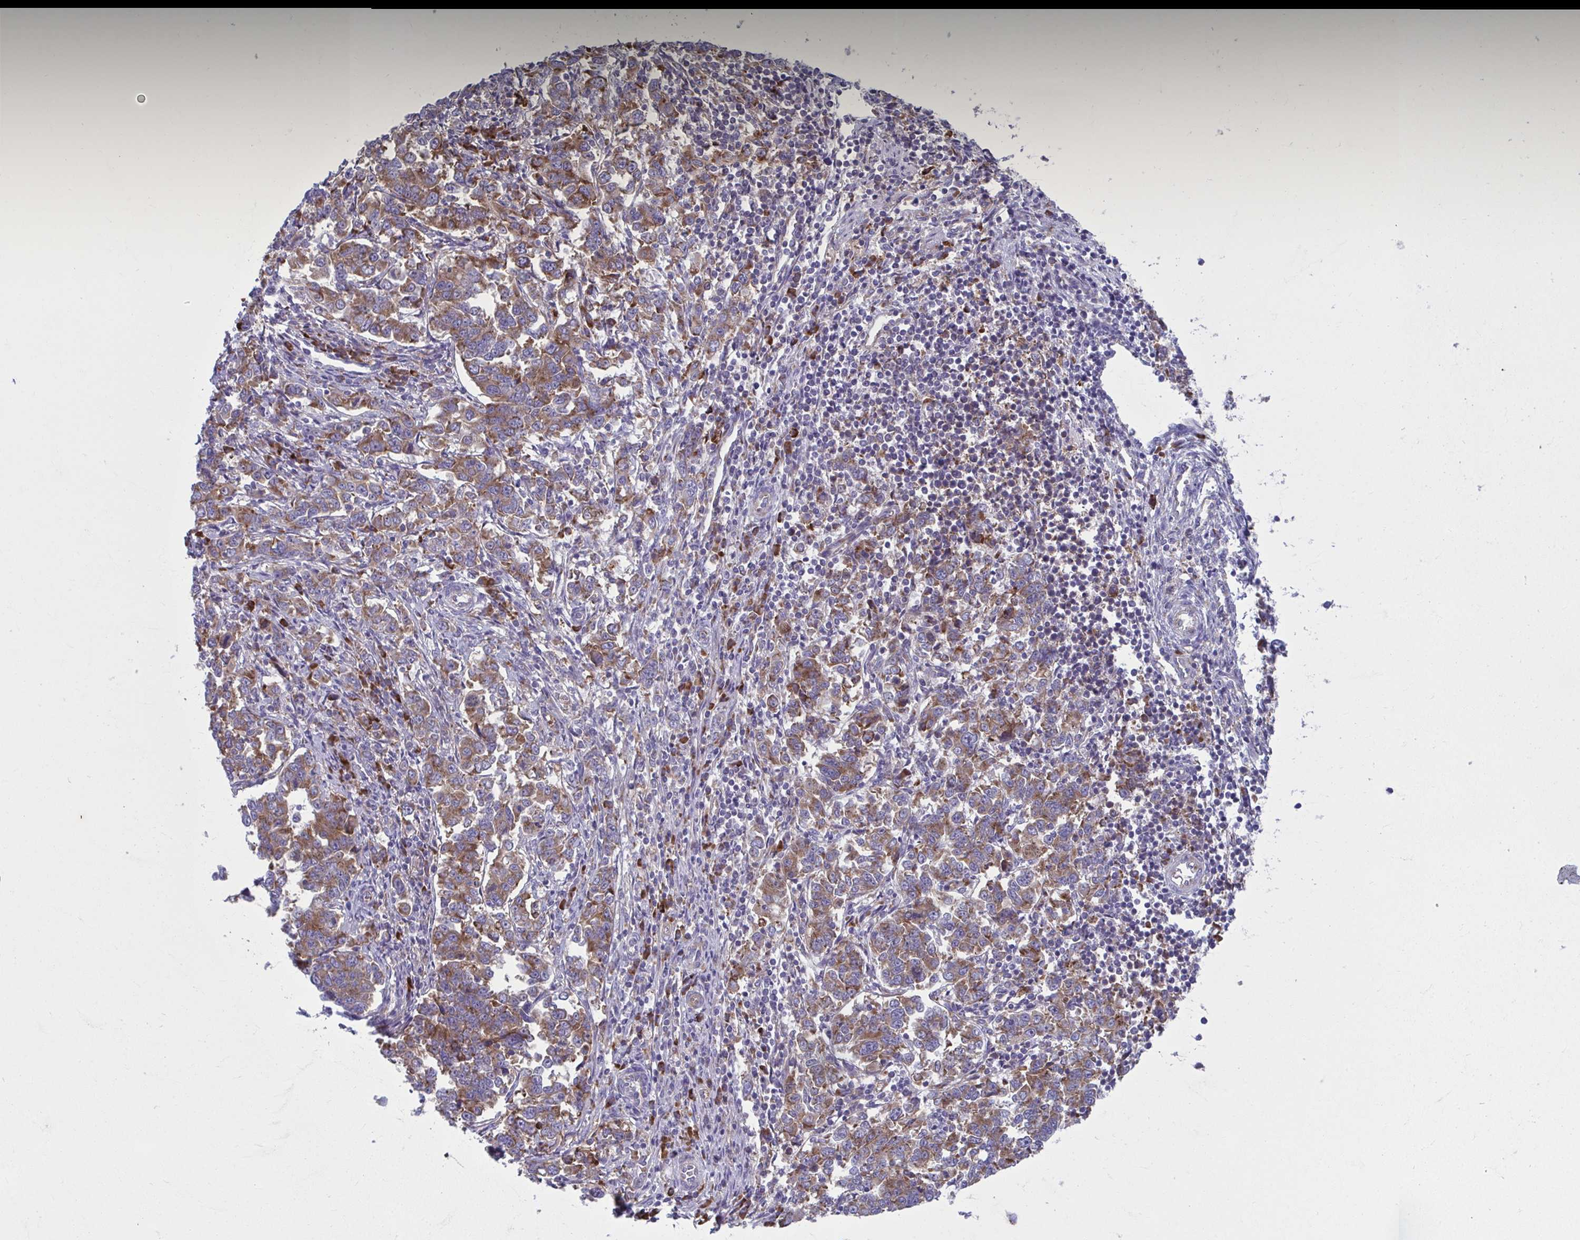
{"staining": {"intensity": "moderate", "quantity": ">75%", "location": "cytoplasmic/membranous"}, "tissue": "endometrial cancer", "cell_type": "Tumor cells", "image_type": "cancer", "snomed": [{"axis": "morphology", "description": "Adenocarcinoma, NOS"}, {"axis": "topography", "description": "Endometrium"}], "caption": "Protein expression analysis of endometrial adenocarcinoma shows moderate cytoplasmic/membranous expression in about >75% of tumor cells.", "gene": "RPS16", "patient": {"sex": "female", "age": 43}}